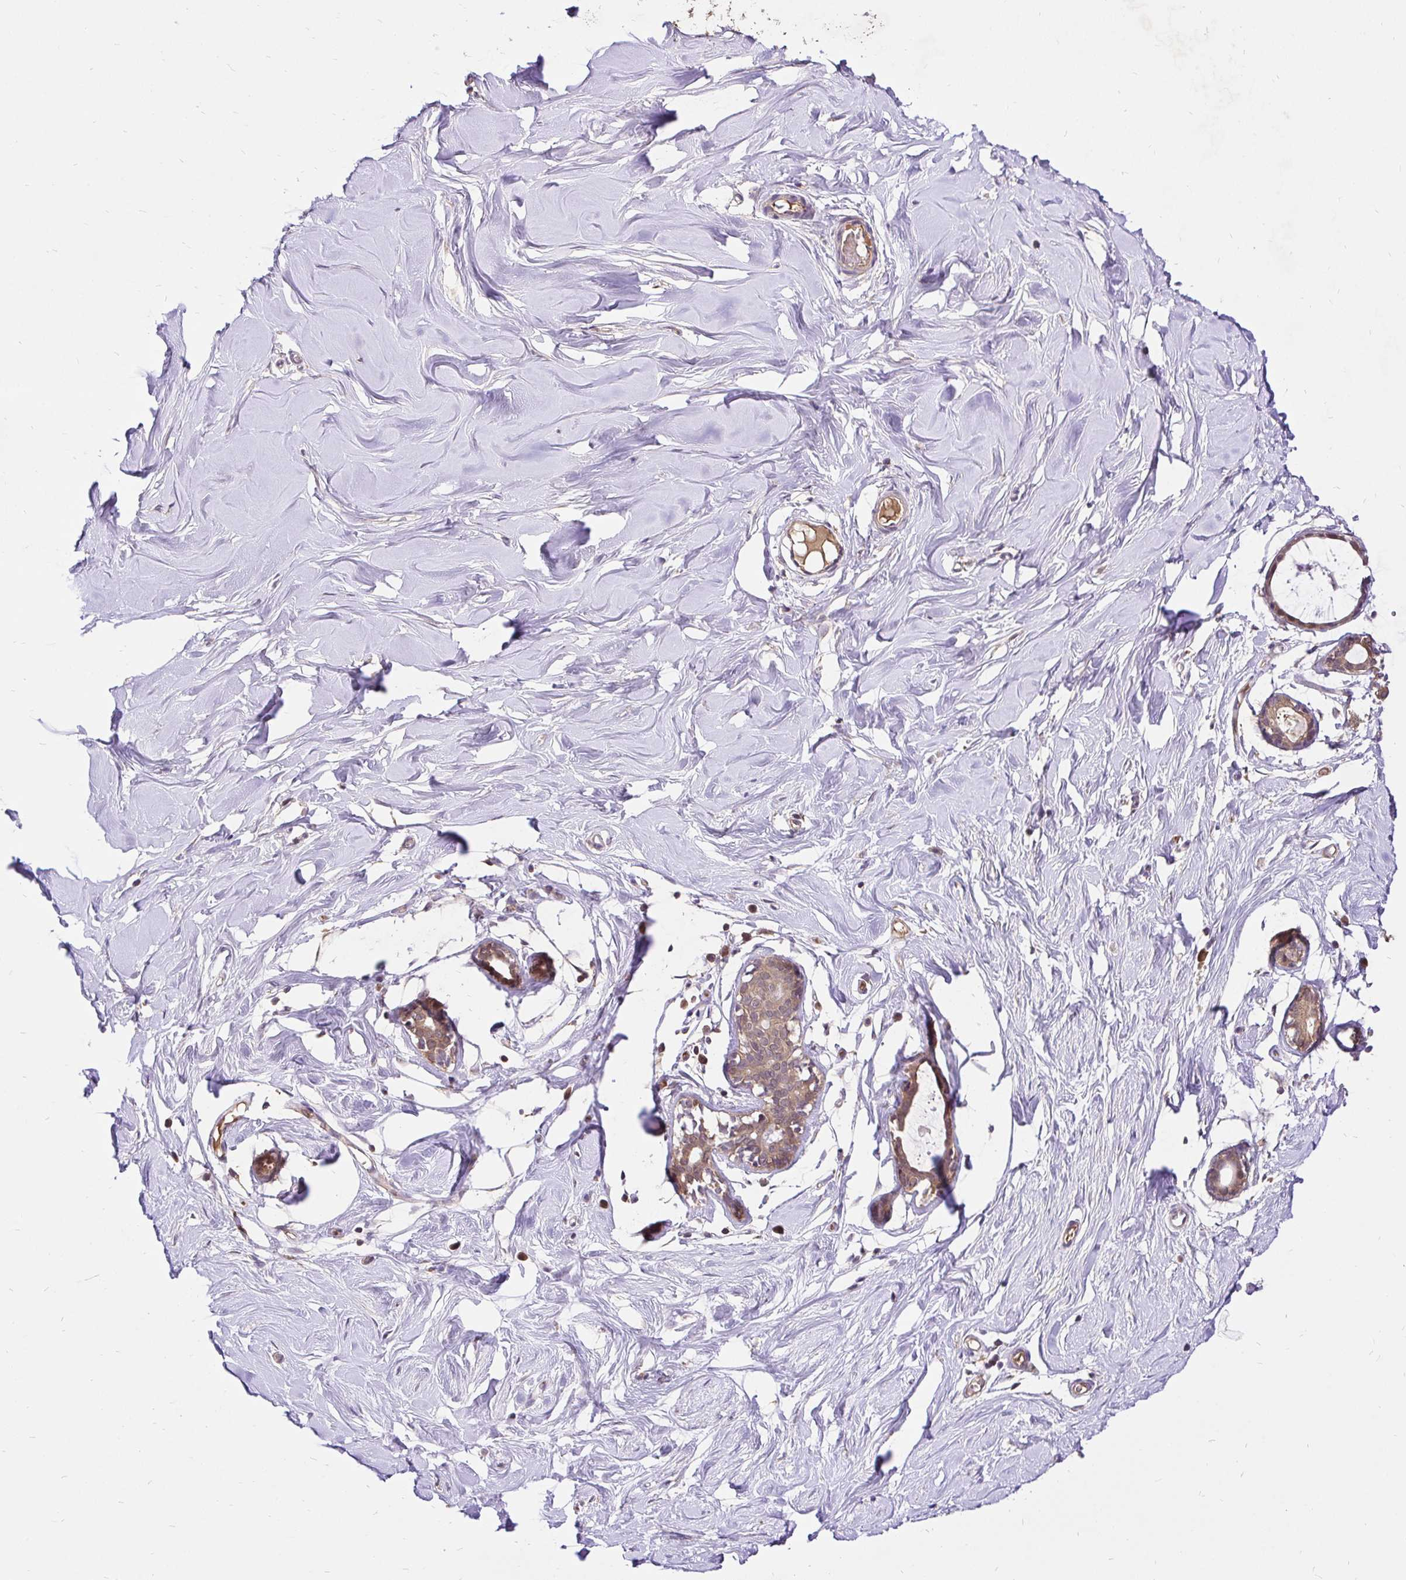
{"staining": {"intensity": "negative", "quantity": "none", "location": "none"}, "tissue": "breast", "cell_type": "Adipocytes", "image_type": "normal", "snomed": [{"axis": "morphology", "description": "Normal tissue, NOS"}, {"axis": "topography", "description": "Breast"}], "caption": "Immunohistochemistry of normal human breast displays no expression in adipocytes. Nuclei are stained in blue.", "gene": "UBE2M", "patient": {"sex": "female", "age": 27}}